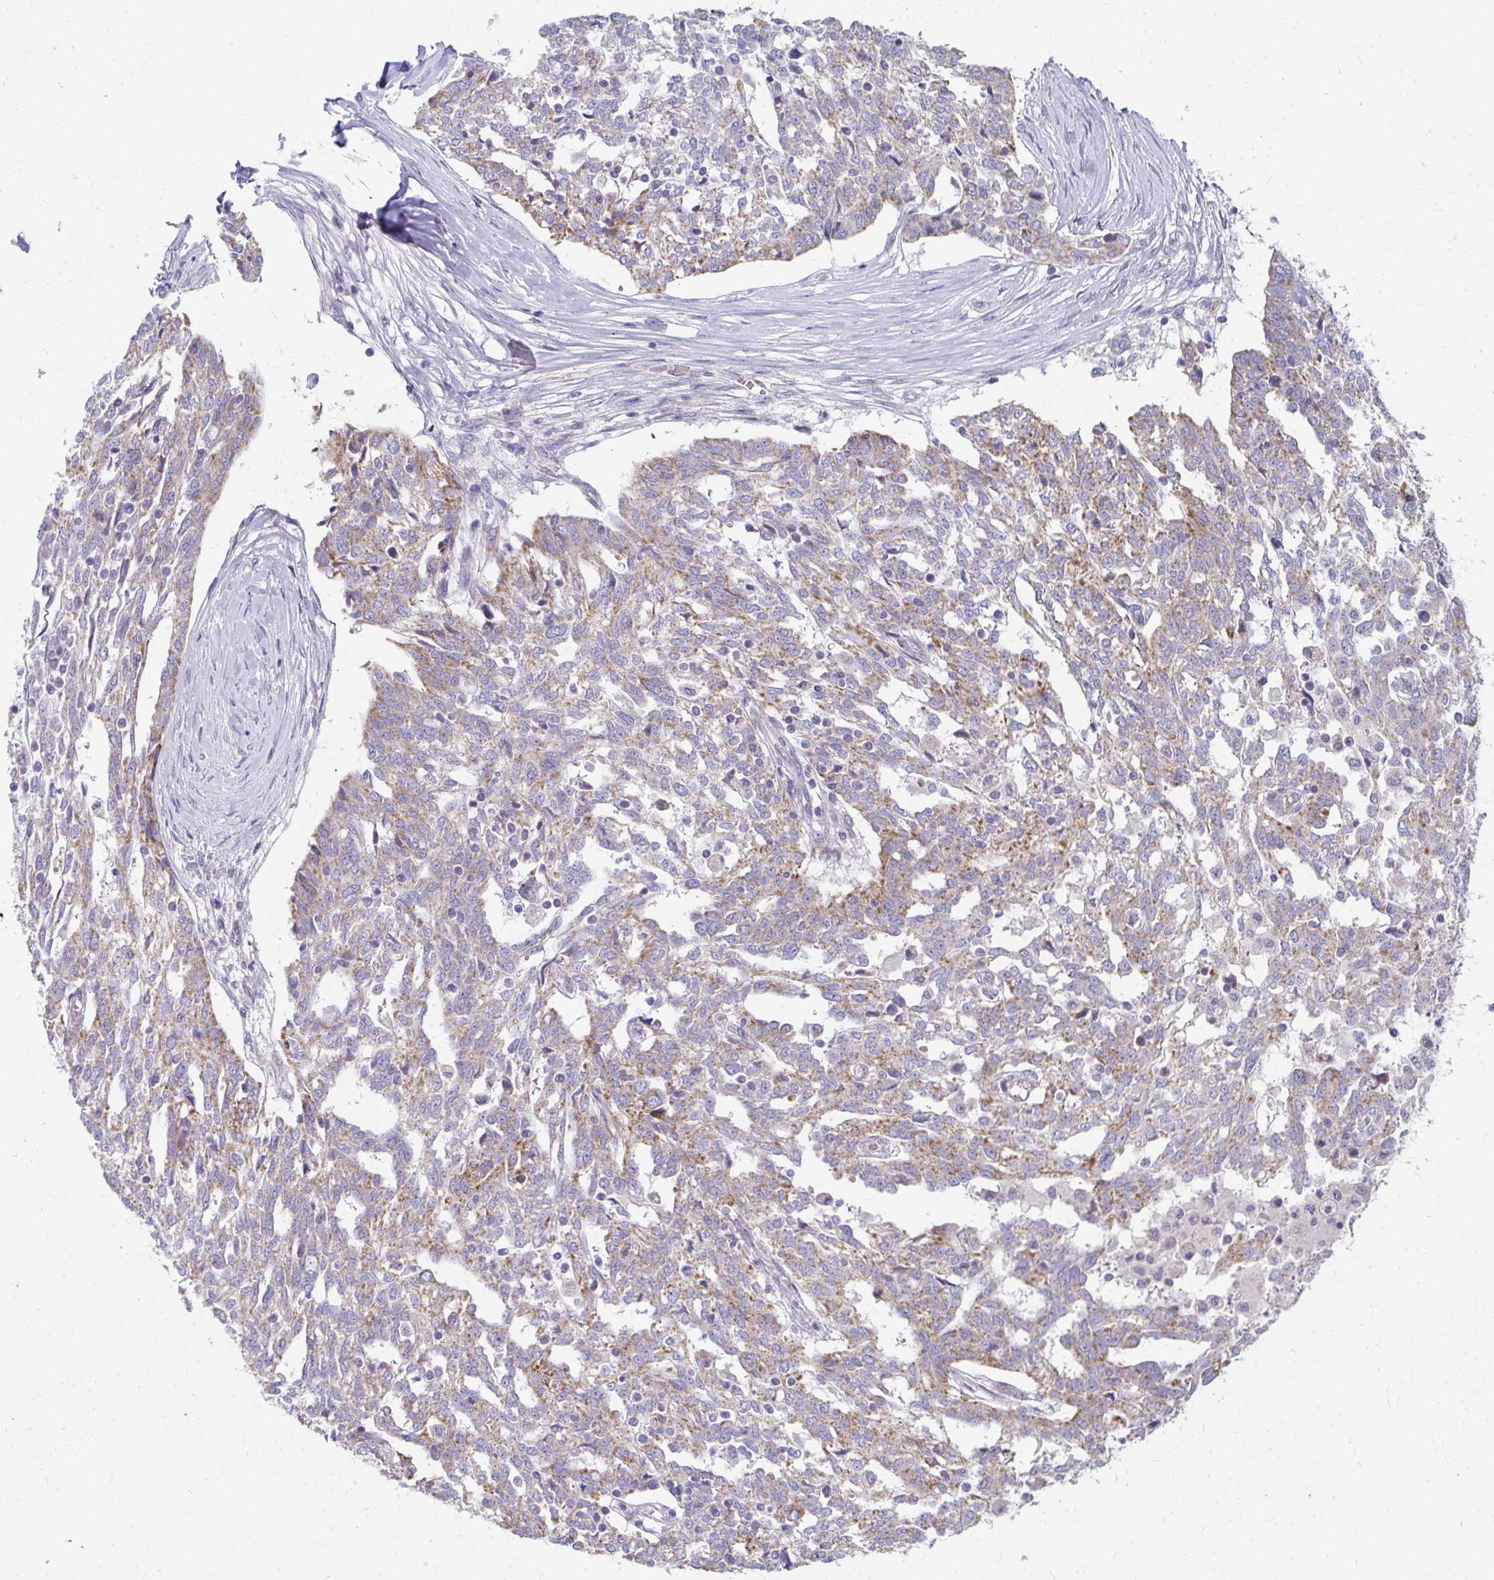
{"staining": {"intensity": "weak", "quantity": "25%-75%", "location": "cytoplasmic/membranous"}, "tissue": "ovarian cancer", "cell_type": "Tumor cells", "image_type": "cancer", "snomed": [{"axis": "morphology", "description": "Cystadenocarcinoma, serous, NOS"}, {"axis": "topography", "description": "Ovary"}], "caption": "A micrograph of serous cystadenocarcinoma (ovarian) stained for a protein exhibits weak cytoplasmic/membranous brown staining in tumor cells. Using DAB (brown) and hematoxylin (blue) stains, captured at high magnification using brightfield microscopy.", "gene": "EXOC5", "patient": {"sex": "female", "age": 67}}